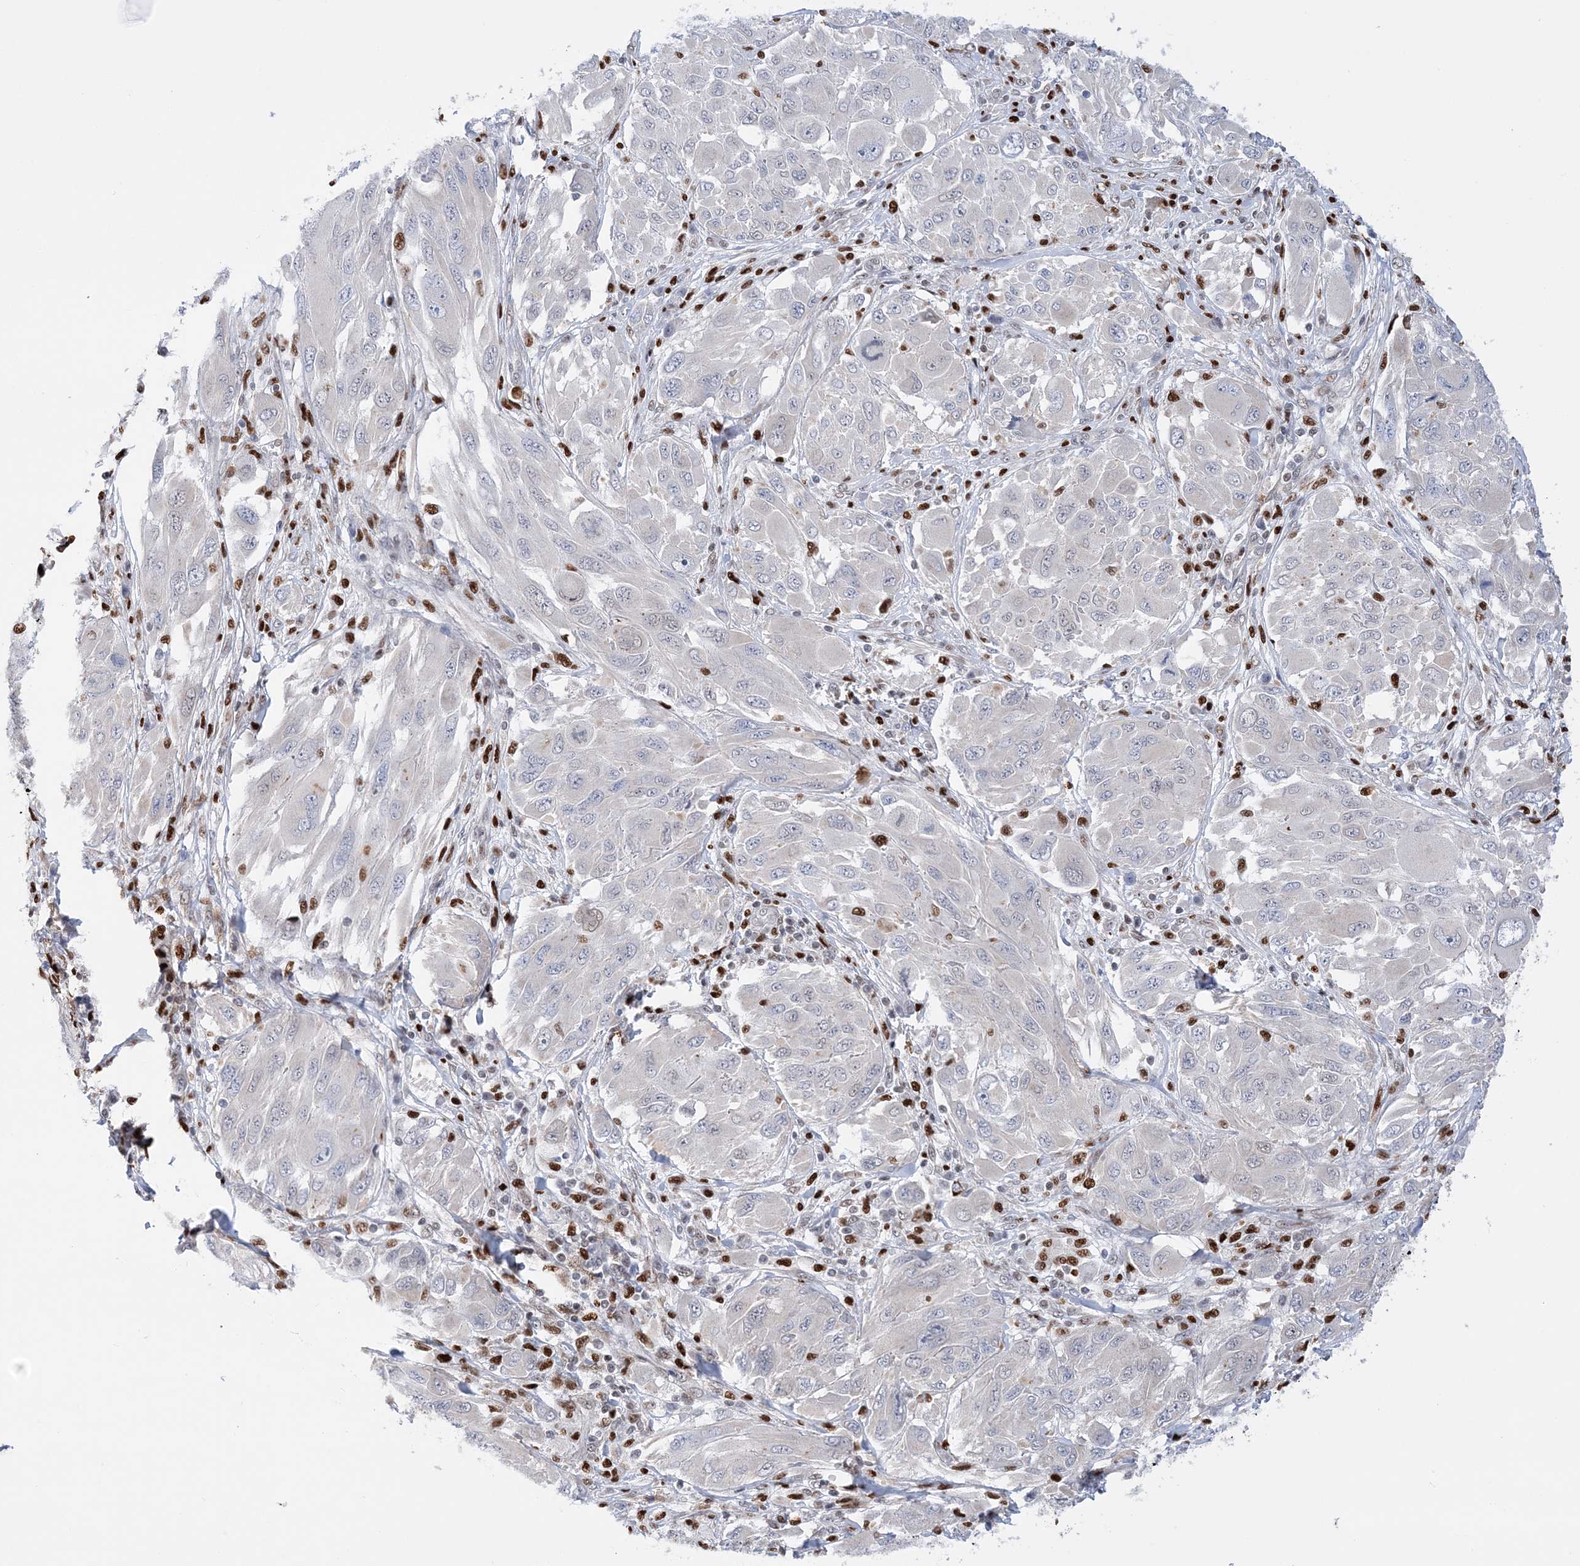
{"staining": {"intensity": "negative", "quantity": "none", "location": "none"}, "tissue": "melanoma", "cell_type": "Tumor cells", "image_type": "cancer", "snomed": [{"axis": "morphology", "description": "Malignant melanoma, NOS"}, {"axis": "topography", "description": "Skin"}], "caption": "High magnification brightfield microscopy of malignant melanoma stained with DAB (brown) and counterstained with hematoxylin (blue): tumor cells show no significant expression.", "gene": "NIT2", "patient": {"sex": "female", "age": 91}}